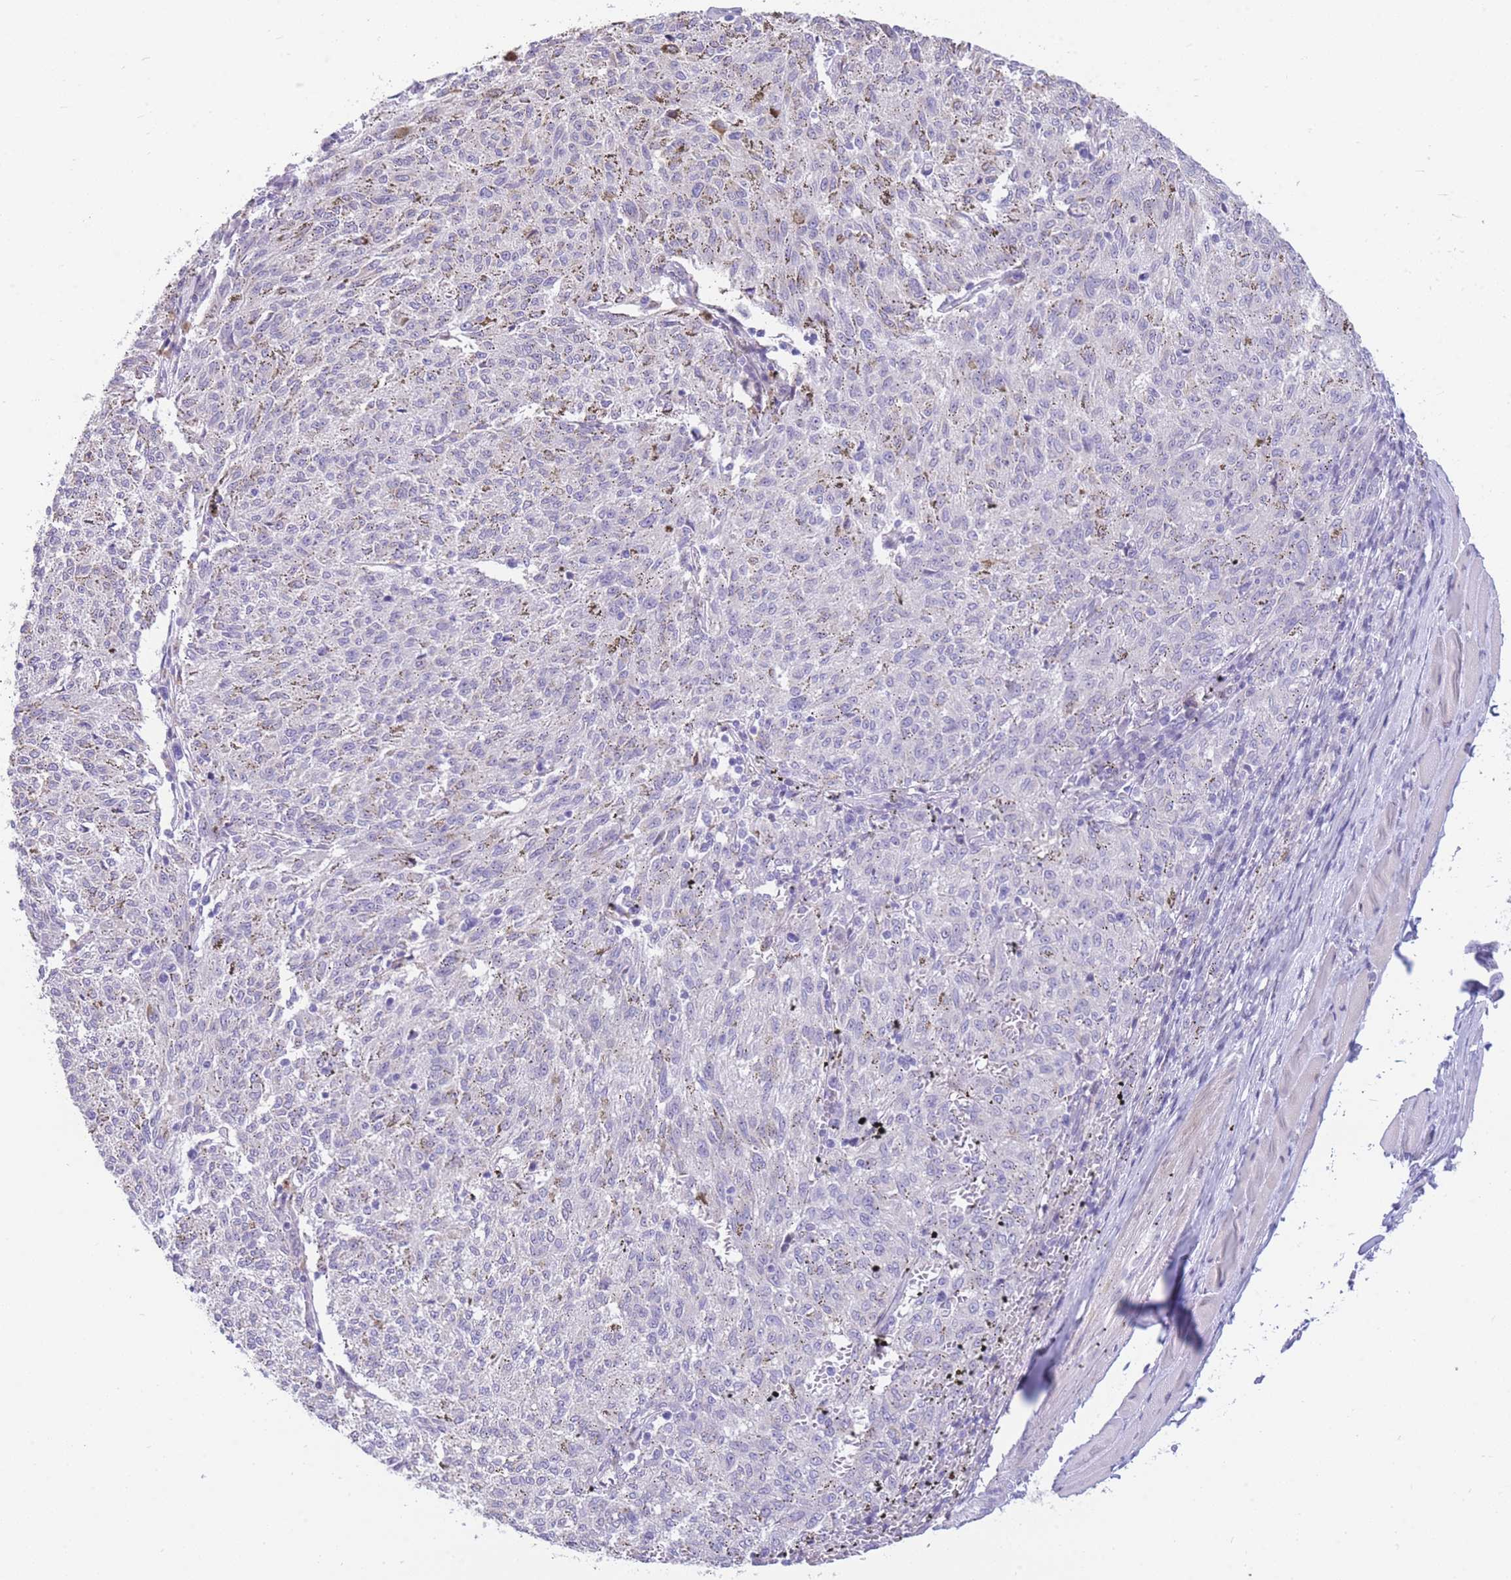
{"staining": {"intensity": "negative", "quantity": "none", "location": "none"}, "tissue": "melanoma", "cell_type": "Tumor cells", "image_type": "cancer", "snomed": [{"axis": "morphology", "description": "Malignant melanoma, NOS"}, {"axis": "topography", "description": "Skin"}], "caption": "An image of human malignant melanoma is negative for staining in tumor cells.", "gene": "SHCBP1", "patient": {"sex": "female", "age": 72}}